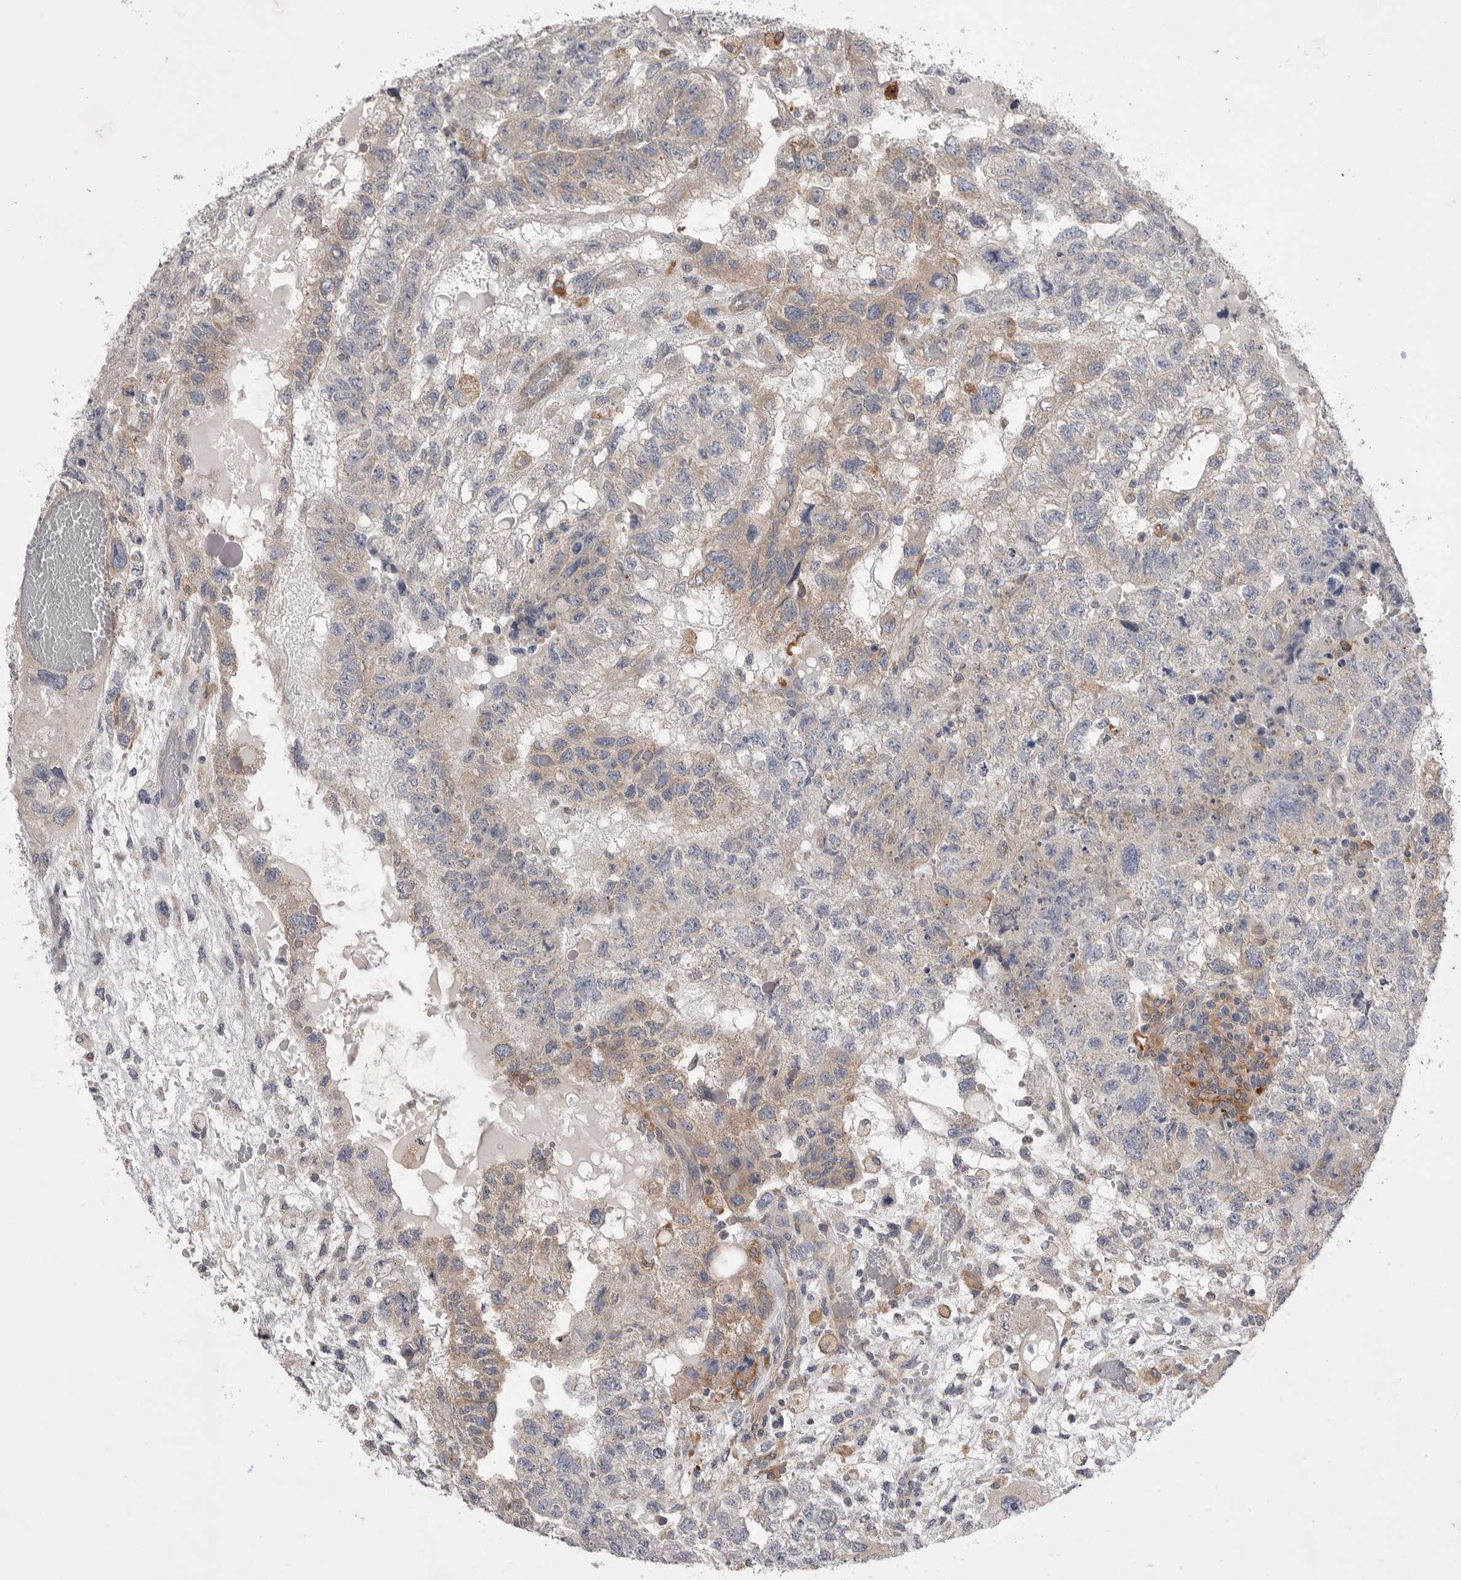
{"staining": {"intensity": "weak", "quantity": "<25%", "location": "cytoplasmic/membranous"}, "tissue": "testis cancer", "cell_type": "Tumor cells", "image_type": "cancer", "snomed": [{"axis": "morphology", "description": "Carcinoma, Embryonal, NOS"}, {"axis": "topography", "description": "Testis"}], "caption": "A photomicrograph of testis embryonal carcinoma stained for a protein exhibits no brown staining in tumor cells.", "gene": "VAC14", "patient": {"sex": "male", "age": 36}}